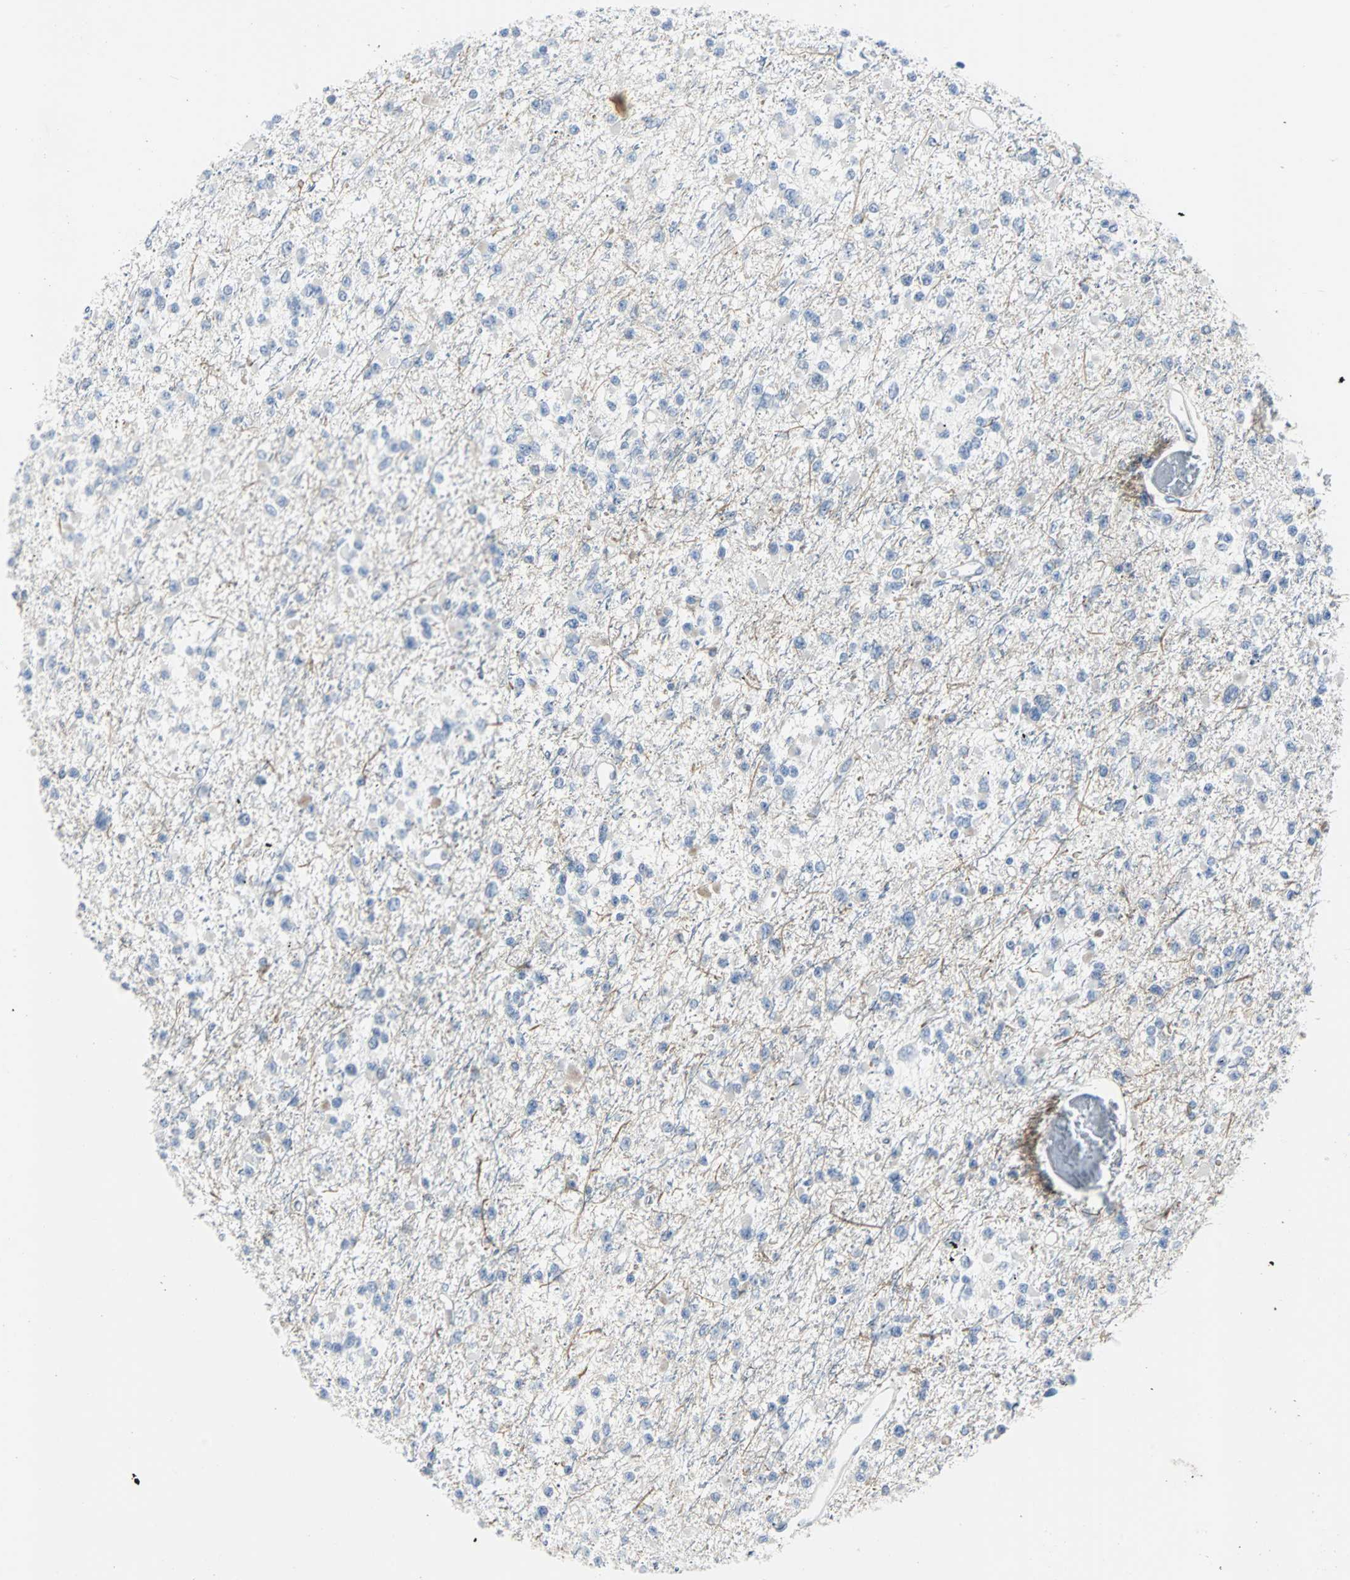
{"staining": {"intensity": "negative", "quantity": "none", "location": "none"}, "tissue": "glioma", "cell_type": "Tumor cells", "image_type": "cancer", "snomed": [{"axis": "morphology", "description": "Glioma, malignant, Low grade"}, {"axis": "topography", "description": "Brain"}], "caption": "This is an IHC image of glioma. There is no positivity in tumor cells.", "gene": "RASA1", "patient": {"sex": "female", "age": 22}}